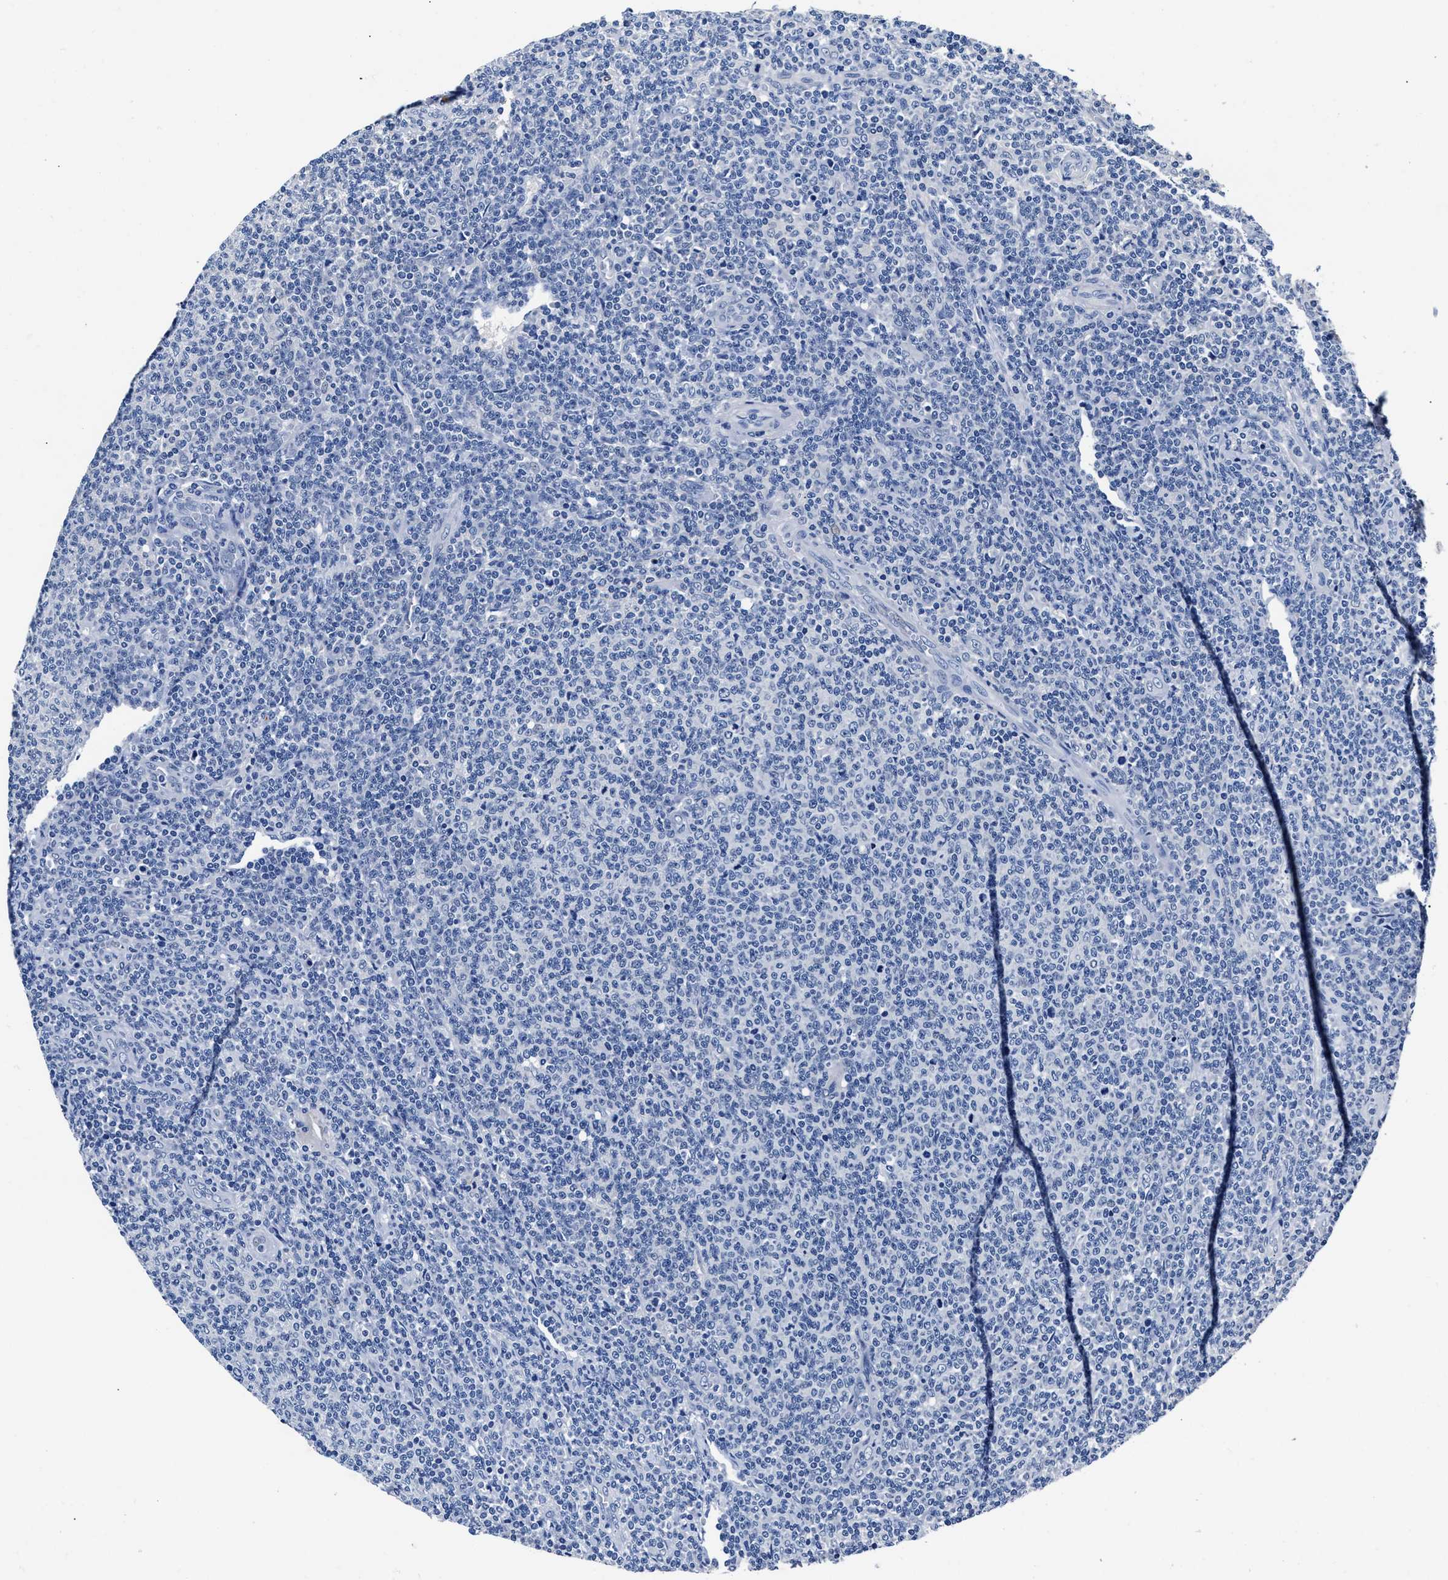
{"staining": {"intensity": "negative", "quantity": "none", "location": "none"}, "tissue": "lymphoma", "cell_type": "Tumor cells", "image_type": "cancer", "snomed": [{"axis": "morphology", "description": "Malignant lymphoma, non-Hodgkin's type, Low grade"}, {"axis": "topography", "description": "Lymph node"}], "caption": "A high-resolution micrograph shows immunohistochemistry staining of low-grade malignant lymphoma, non-Hodgkin's type, which exhibits no significant staining in tumor cells.", "gene": "GSTM1", "patient": {"sex": "male", "age": 66}}